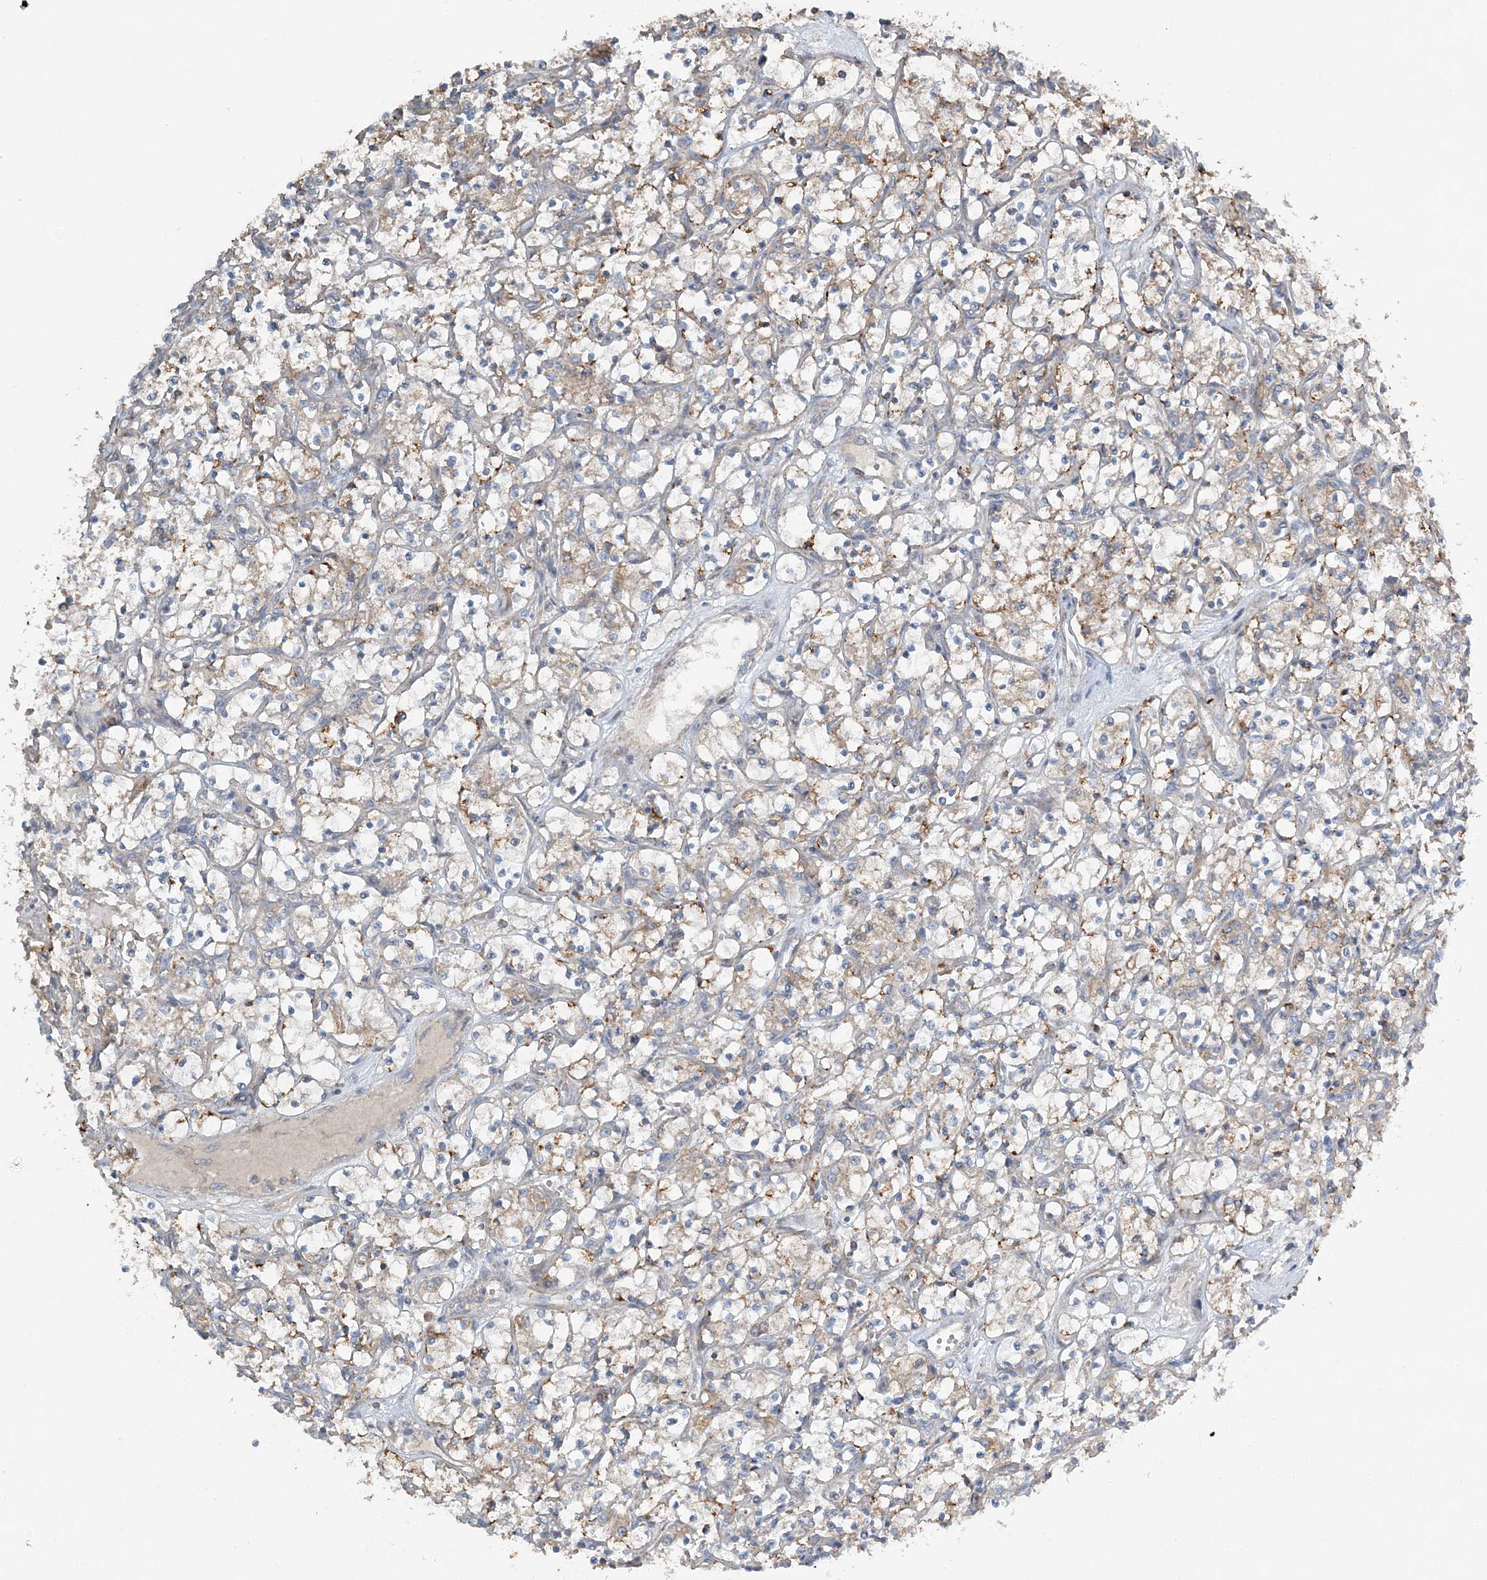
{"staining": {"intensity": "weak", "quantity": "<25%", "location": "cytoplasmic/membranous"}, "tissue": "renal cancer", "cell_type": "Tumor cells", "image_type": "cancer", "snomed": [{"axis": "morphology", "description": "Adenocarcinoma, NOS"}, {"axis": "topography", "description": "Kidney"}], "caption": "Renal adenocarcinoma stained for a protein using immunohistochemistry (IHC) displays no staining tumor cells.", "gene": "SLC4A10", "patient": {"sex": "female", "age": 69}}